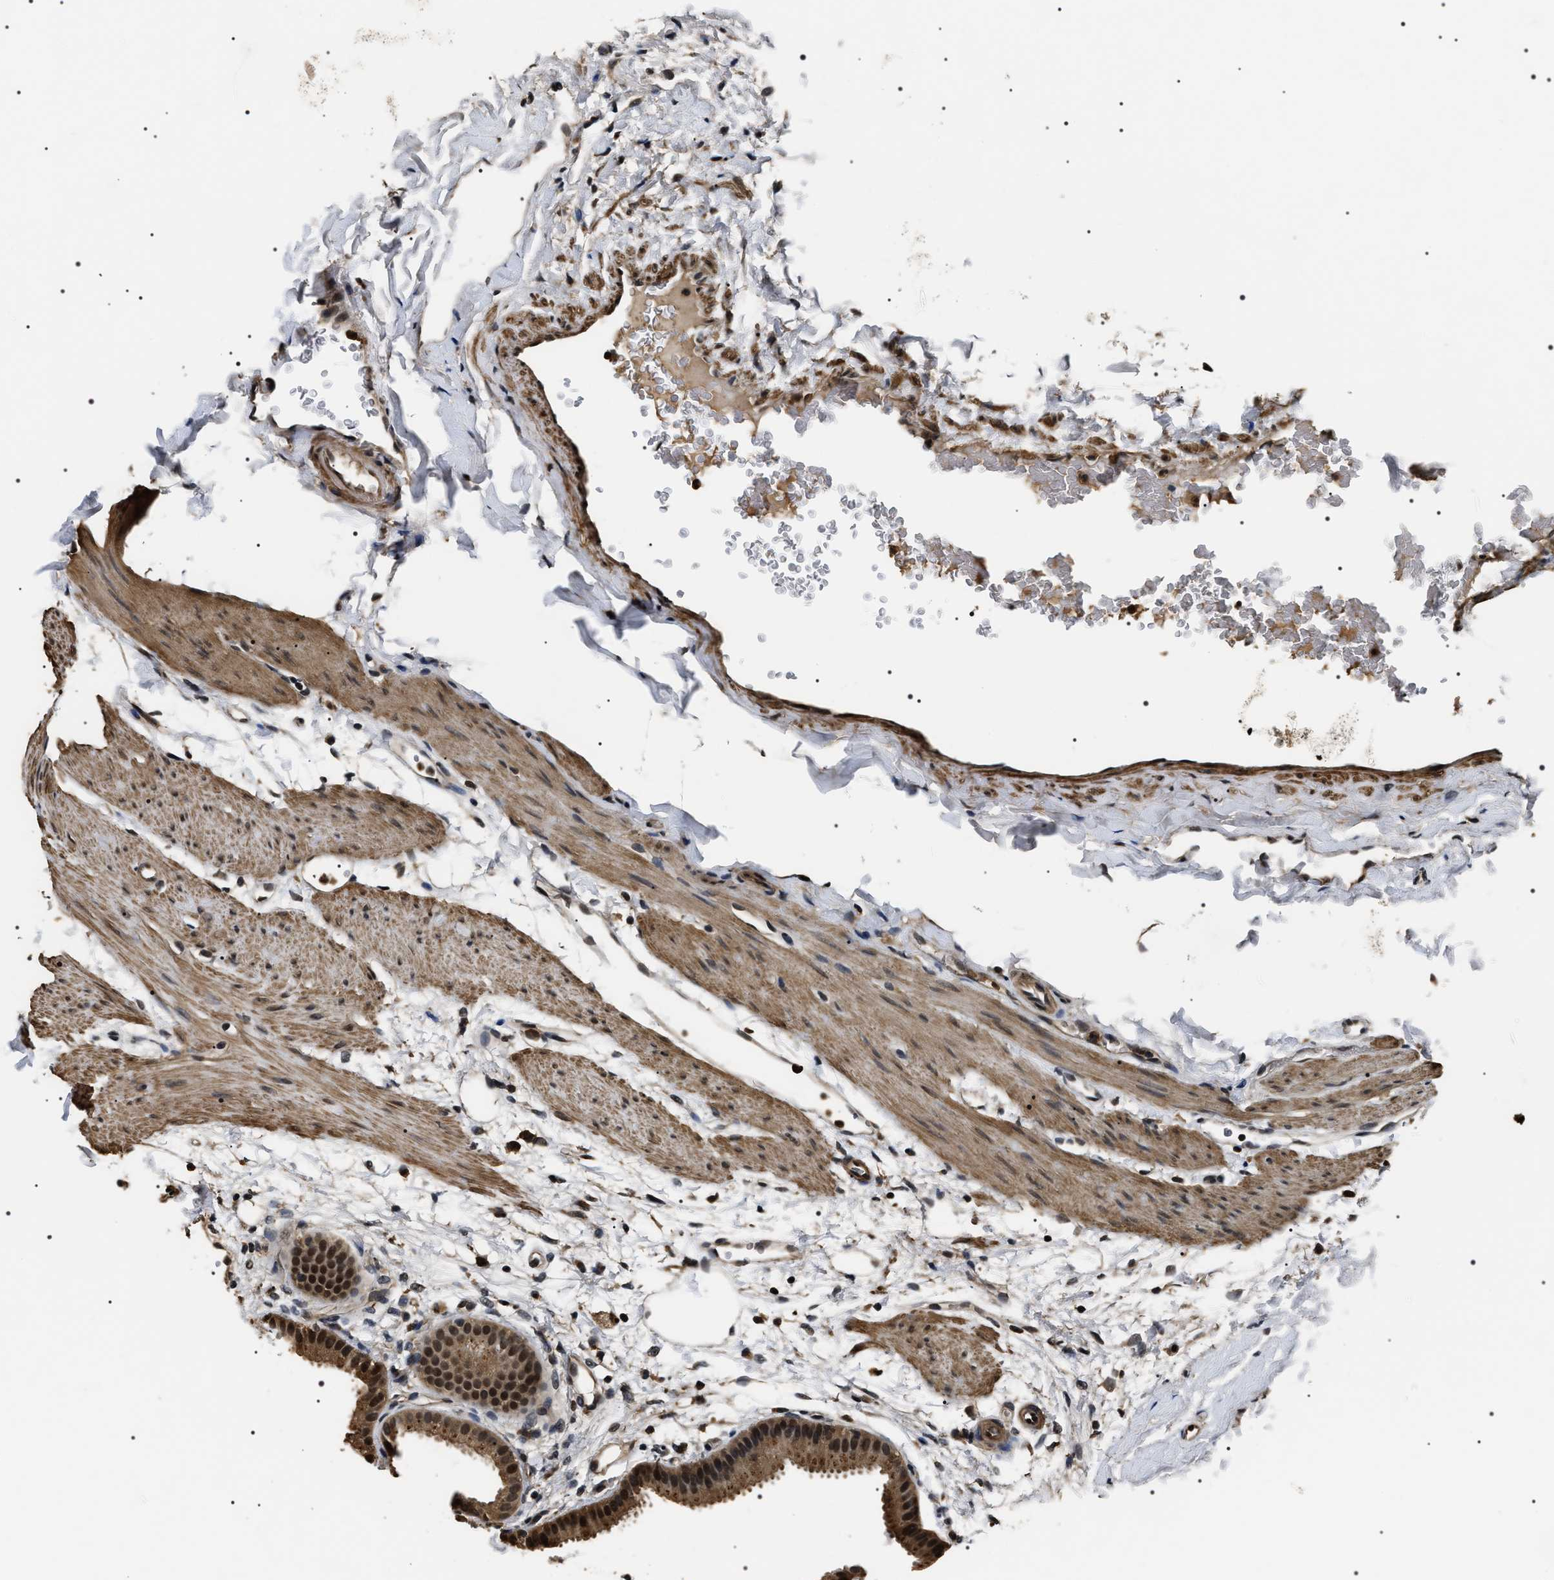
{"staining": {"intensity": "moderate", "quantity": "<25%", "location": "cytoplasmic/membranous,nuclear"}, "tissue": "gallbladder", "cell_type": "Glandular cells", "image_type": "normal", "snomed": [{"axis": "morphology", "description": "Normal tissue, NOS"}, {"axis": "topography", "description": "Gallbladder"}], "caption": "Immunohistochemical staining of unremarkable human gallbladder reveals <25% levels of moderate cytoplasmic/membranous,nuclear protein expression in about <25% of glandular cells. The staining is performed using DAB (3,3'-diaminobenzidine) brown chromogen to label protein expression. The nuclei are counter-stained blue using hematoxylin.", "gene": "ARHGAP22", "patient": {"sex": "female", "age": 64}}